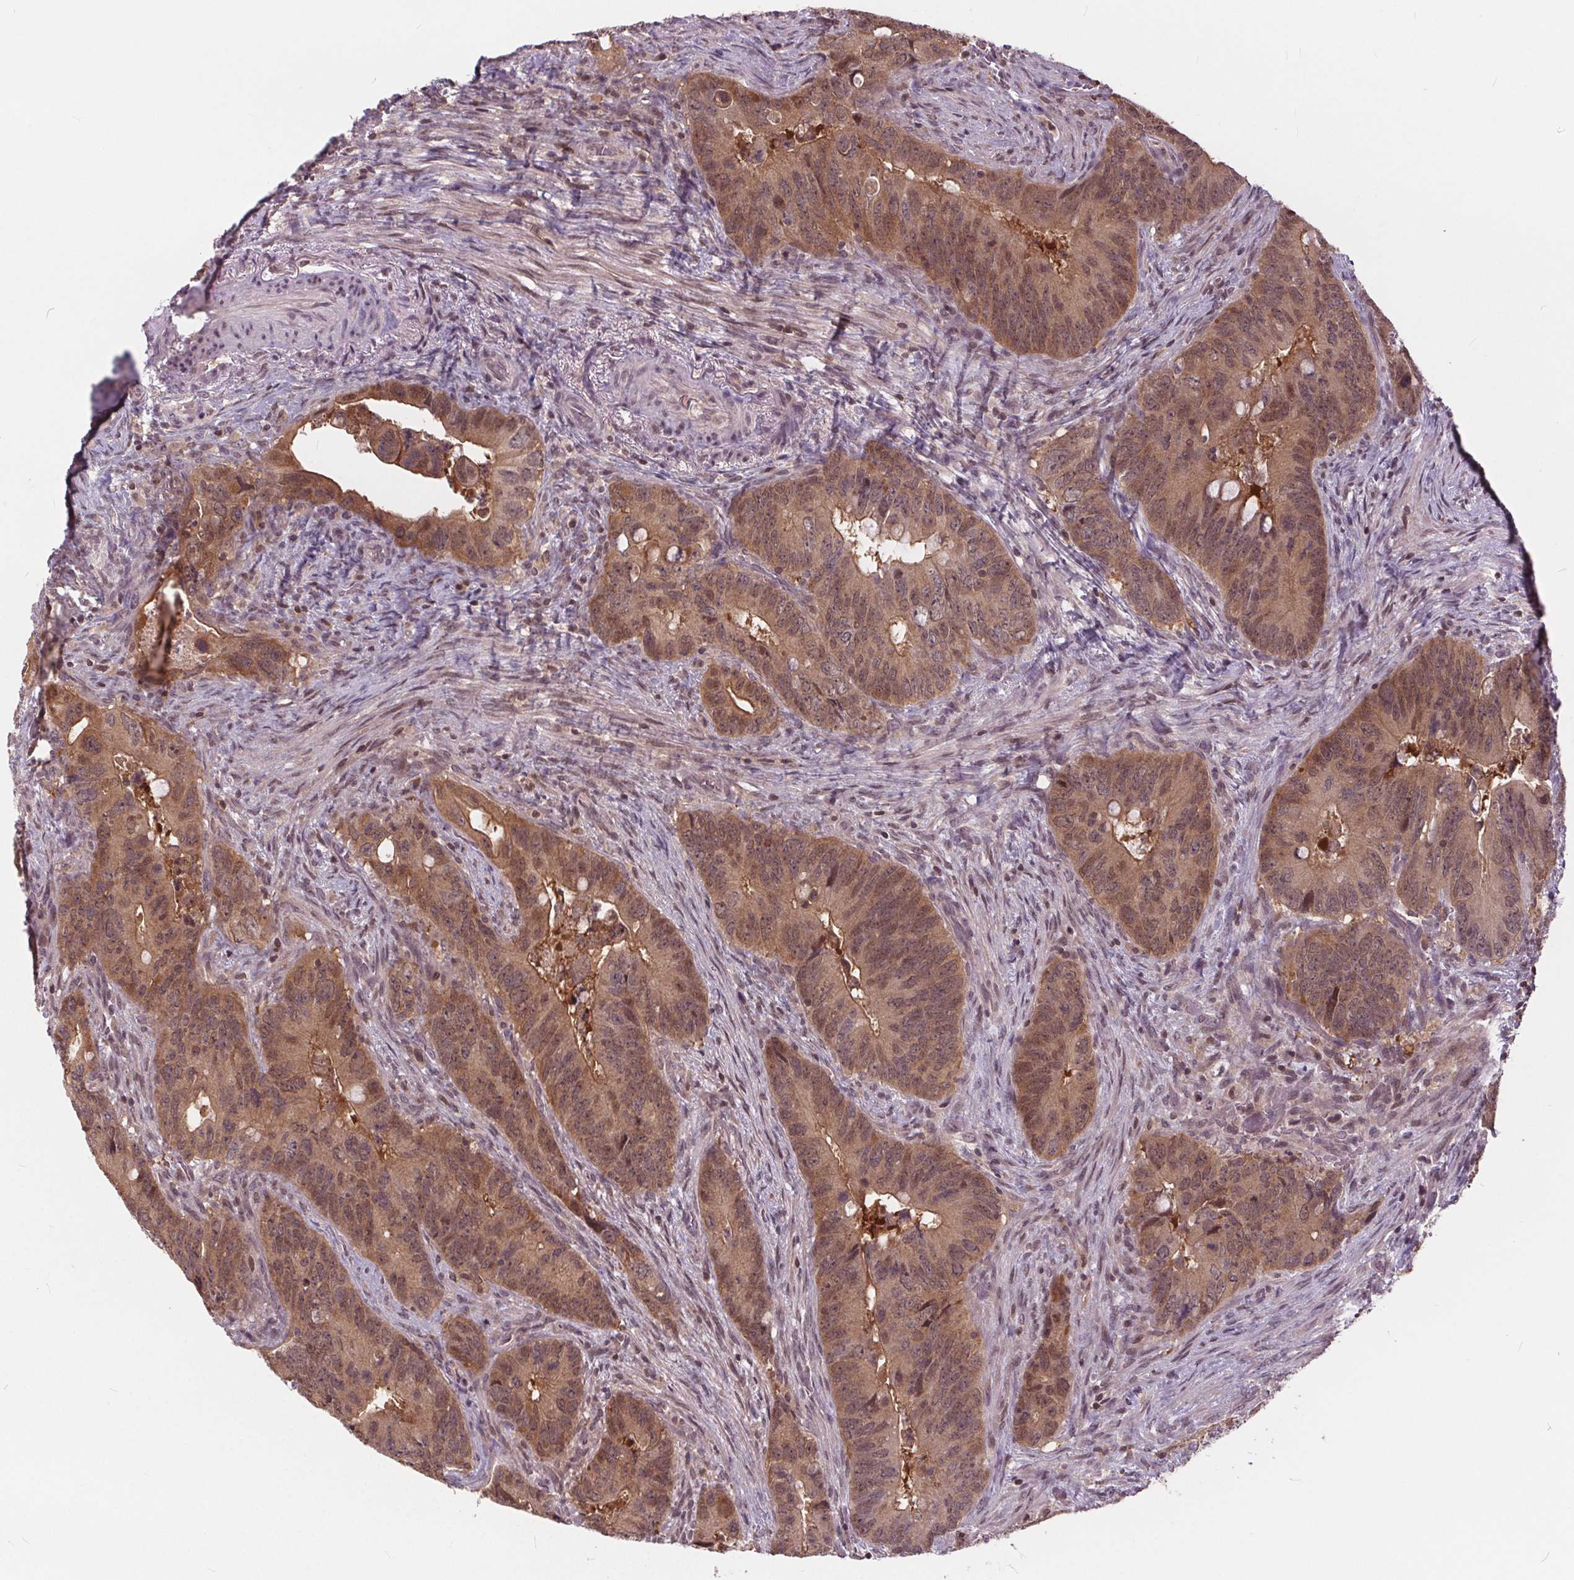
{"staining": {"intensity": "moderate", "quantity": ">75%", "location": "cytoplasmic/membranous"}, "tissue": "colorectal cancer", "cell_type": "Tumor cells", "image_type": "cancer", "snomed": [{"axis": "morphology", "description": "Adenocarcinoma, NOS"}, {"axis": "topography", "description": "Rectum"}], "caption": "A brown stain highlights moderate cytoplasmic/membranous staining of a protein in adenocarcinoma (colorectal) tumor cells.", "gene": "HIF1AN", "patient": {"sex": "male", "age": 78}}